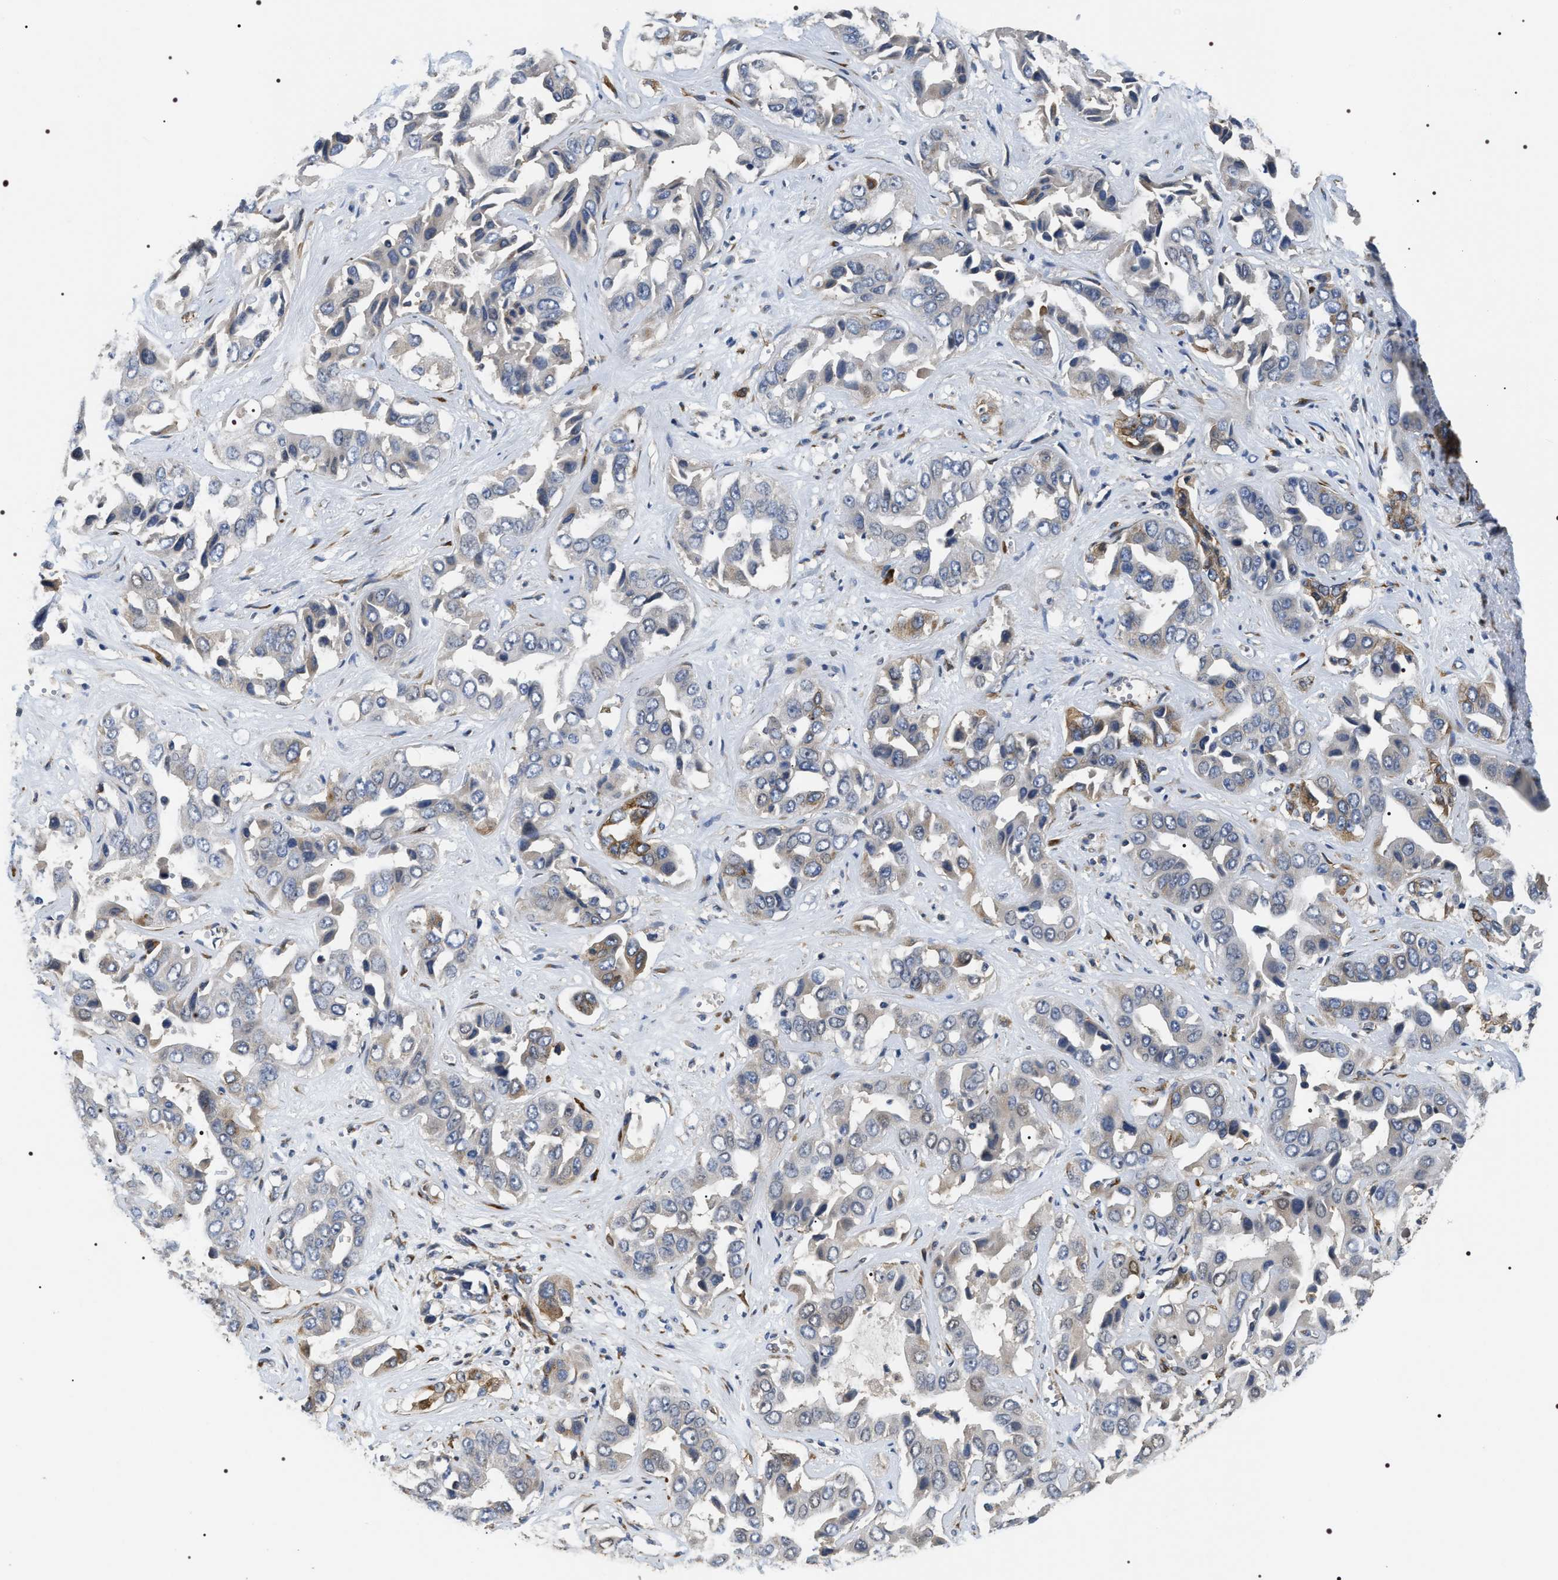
{"staining": {"intensity": "moderate", "quantity": "<25%", "location": "cytoplasmic/membranous"}, "tissue": "liver cancer", "cell_type": "Tumor cells", "image_type": "cancer", "snomed": [{"axis": "morphology", "description": "Cholangiocarcinoma"}, {"axis": "topography", "description": "Liver"}], "caption": "A micrograph showing moderate cytoplasmic/membranous positivity in about <25% of tumor cells in liver cholangiocarcinoma, as visualized by brown immunohistochemical staining.", "gene": "ZC3HAV1L", "patient": {"sex": "female", "age": 52}}